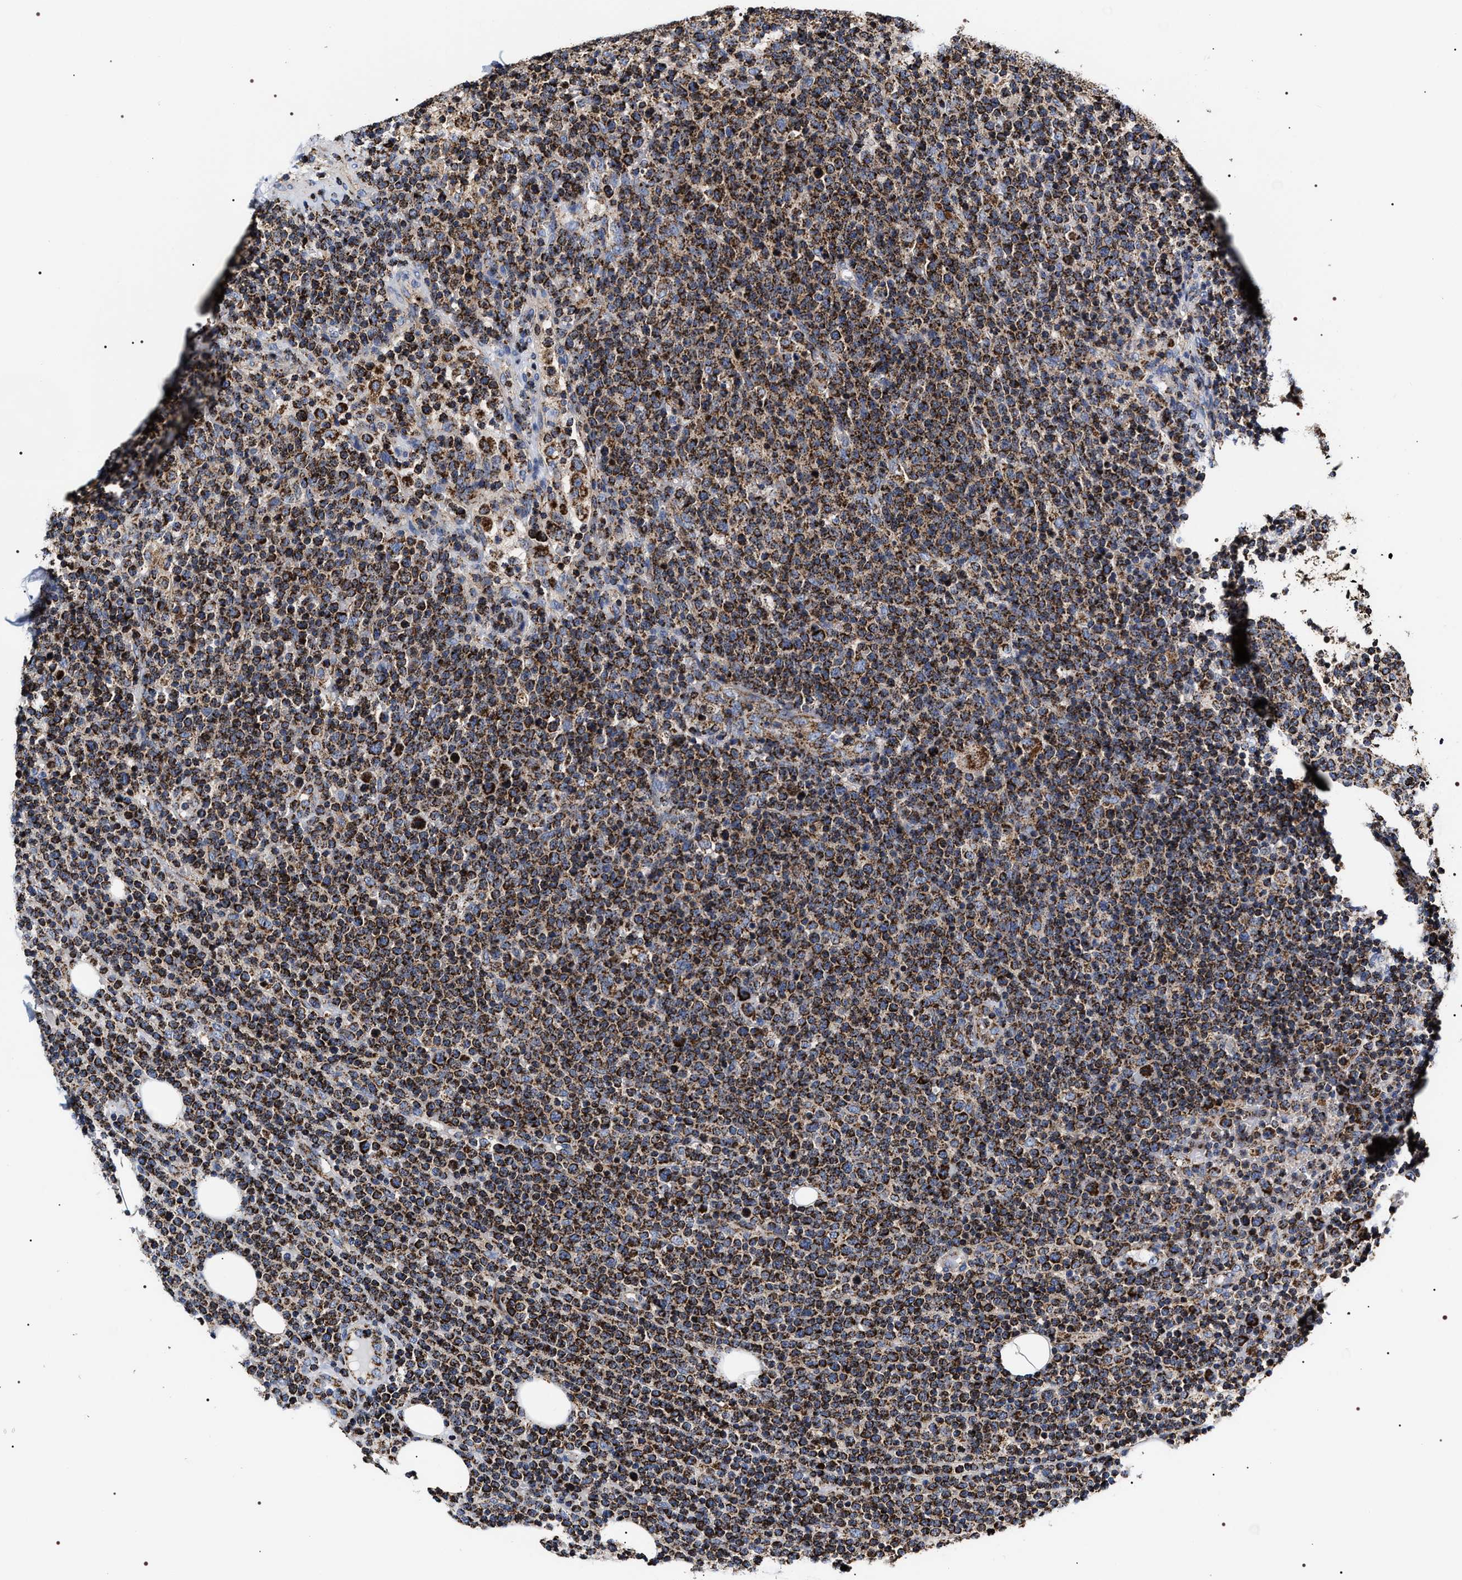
{"staining": {"intensity": "strong", "quantity": ">75%", "location": "cytoplasmic/membranous"}, "tissue": "lymphoma", "cell_type": "Tumor cells", "image_type": "cancer", "snomed": [{"axis": "morphology", "description": "Malignant lymphoma, non-Hodgkin's type, High grade"}, {"axis": "topography", "description": "Lymph node"}], "caption": "DAB (3,3'-diaminobenzidine) immunohistochemical staining of human lymphoma exhibits strong cytoplasmic/membranous protein positivity in approximately >75% of tumor cells.", "gene": "COG5", "patient": {"sex": "male", "age": 61}}